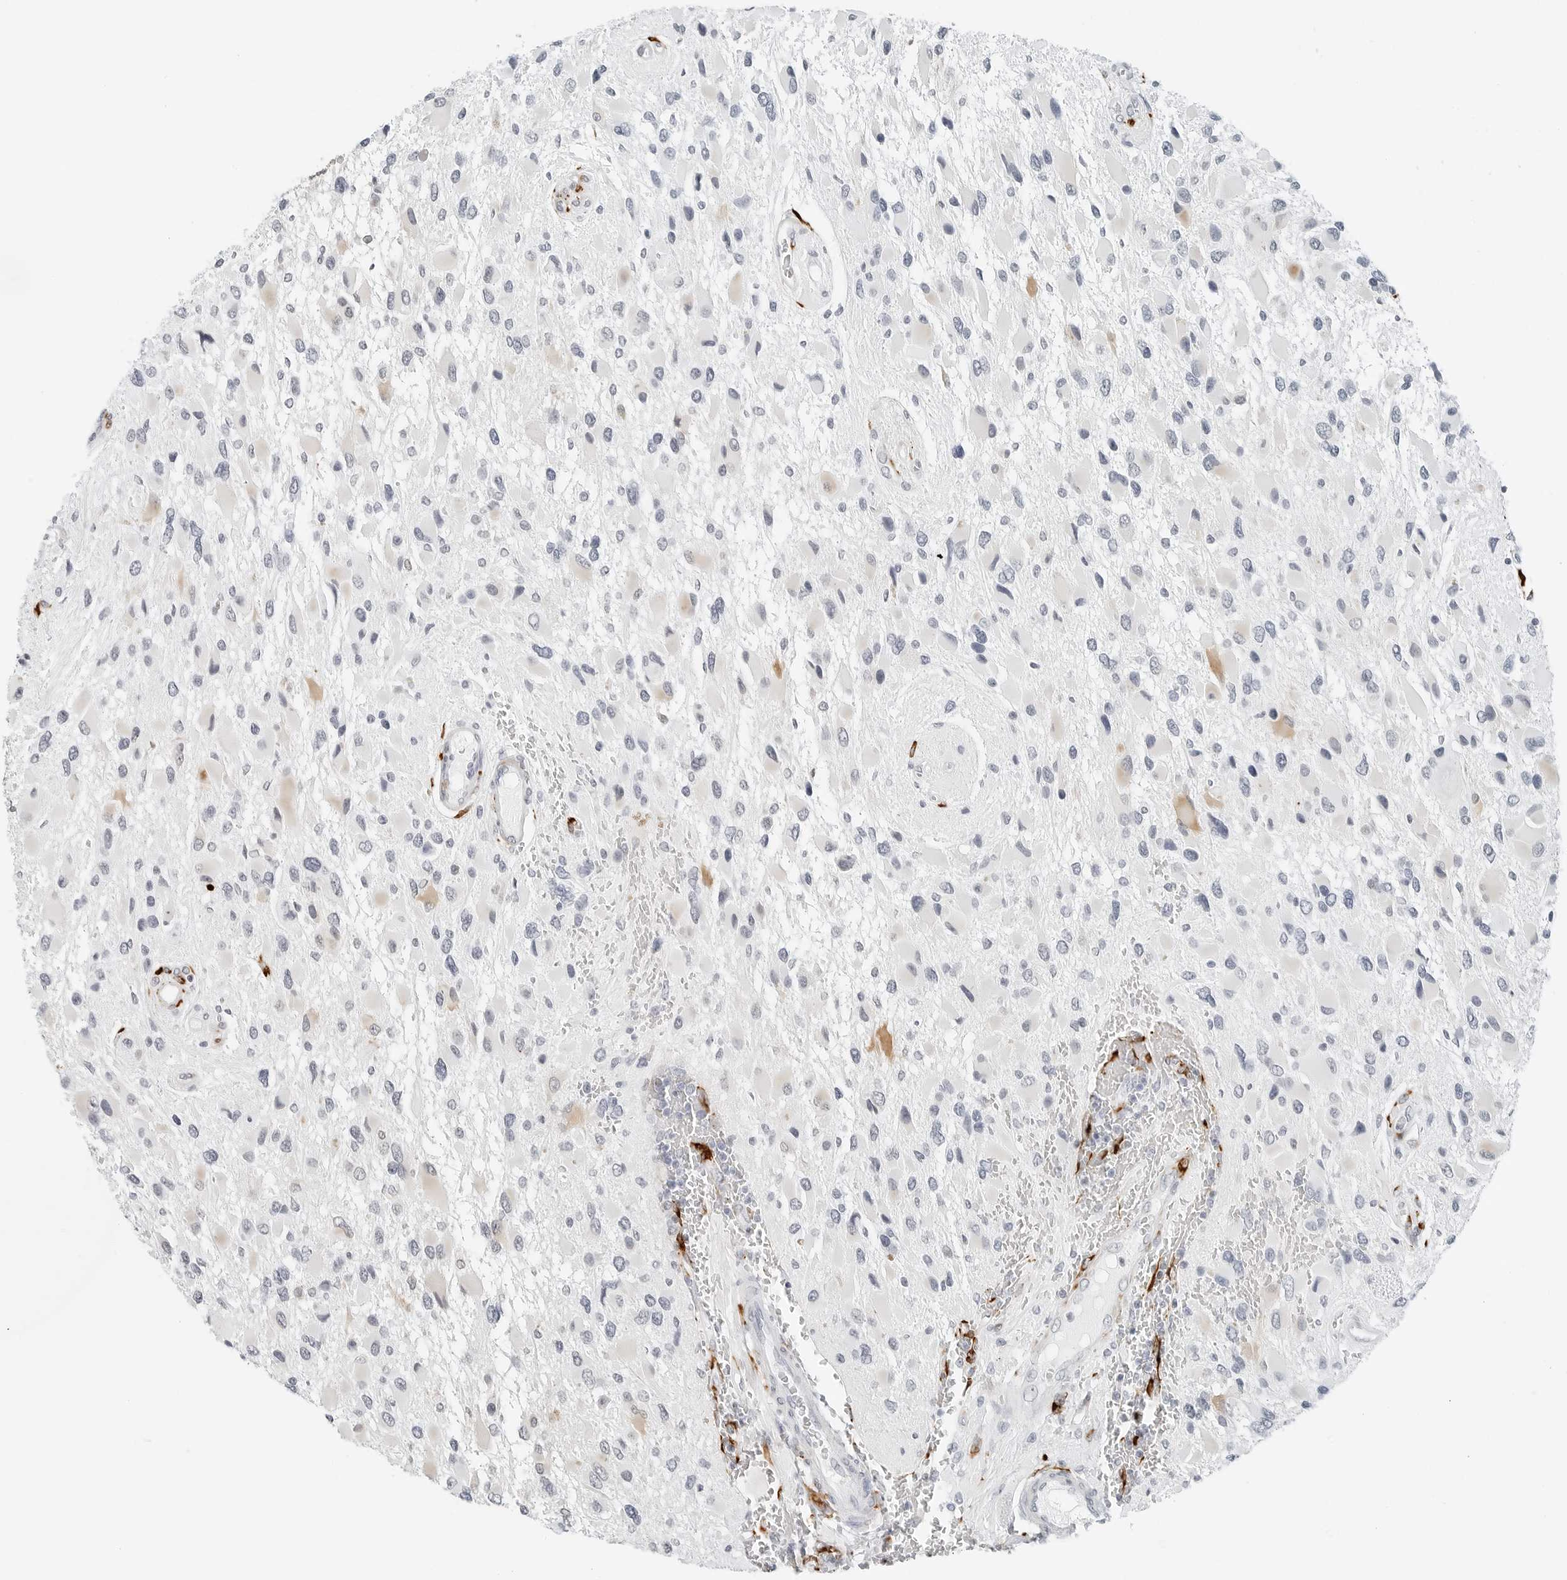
{"staining": {"intensity": "negative", "quantity": "none", "location": "none"}, "tissue": "glioma", "cell_type": "Tumor cells", "image_type": "cancer", "snomed": [{"axis": "morphology", "description": "Glioma, malignant, High grade"}, {"axis": "topography", "description": "Brain"}], "caption": "This image is of glioma stained with immunohistochemistry to label a protein in brown with the nuclei are counter-stained blue. There is no staining in tumor cells.", "gene": "P4HA2", "patient": {"sex": "male", "age": 53}}